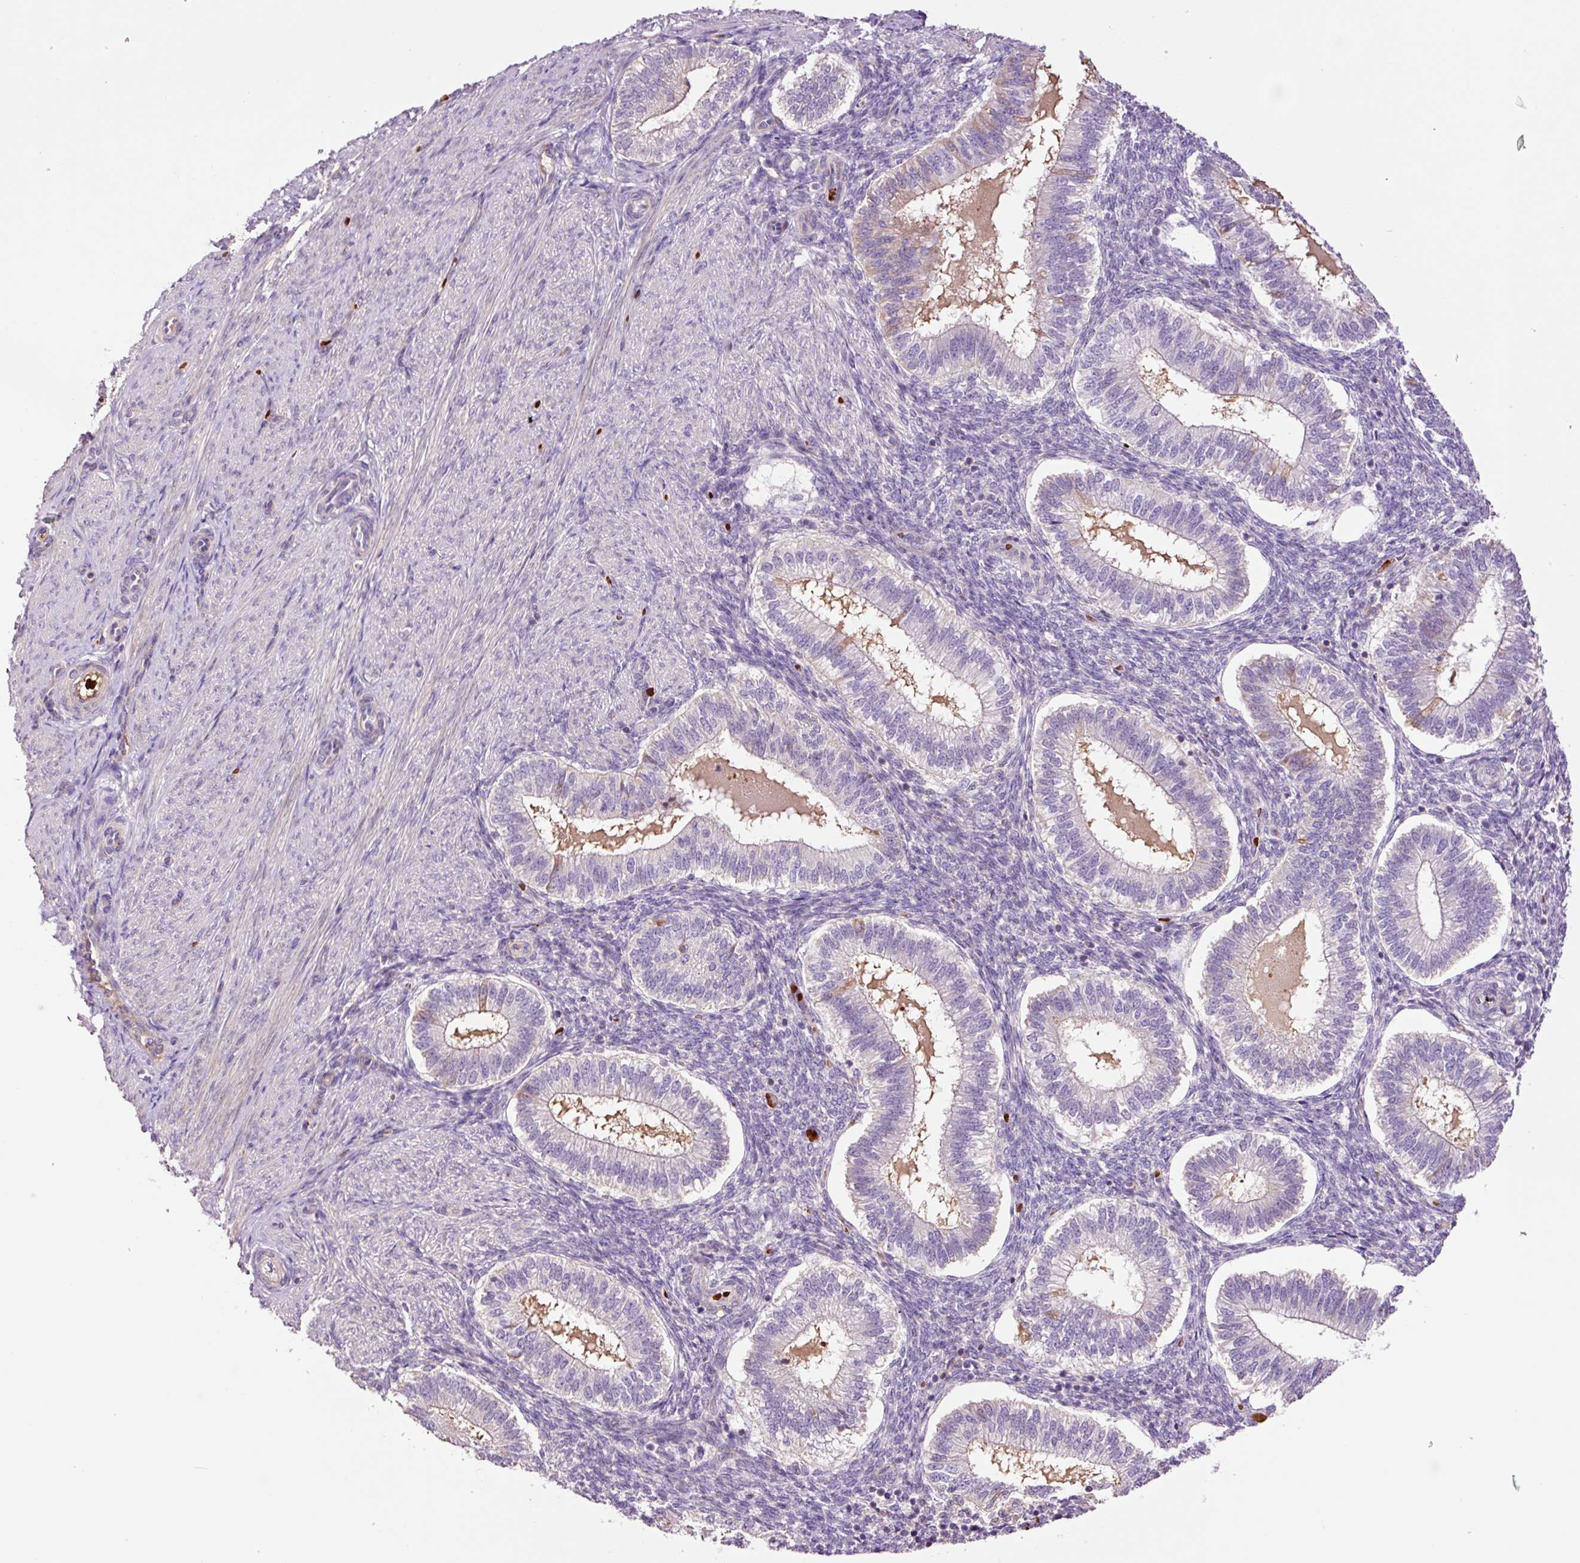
{"staining": {"intensity": "weak", "quantity": "<25%", "location": "cytoplasmic/membranous"}, "tissue": "endometrium", "cell_type": "Cells in endometrial stroma", "image_type": "normal", "snomed": [{"axis": "morphology", "description": "Normal tissue, NOS"}, {"axis": "topography", "description": "Endometrium"}], "caption": "Human endometrium stained for a protein using immunohistochemistry demonstrates no positivity in cells in endometrial stroma.", "gene": "TMEM235", "patient": {"sex": "female", "age": 25}}